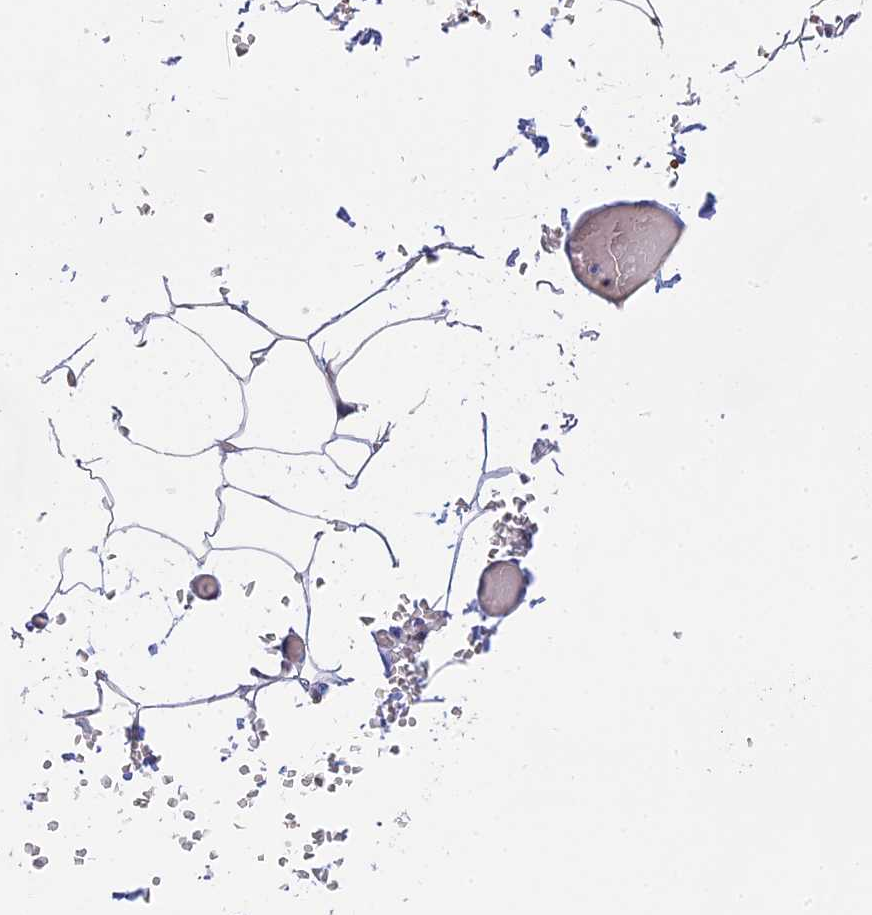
{"staining": {"intensity": "negative", "quantity": "none", "location": "none"}, "tissue": "adipose tissue", "cell_type": "Adipocytes", "image_type": "normal", "snomed": [{"axis": "morphology", "description": "Normal tissue, NOS"}, {"axis": "topography", "description": "Gallbladder"}, {"axis": "topography", "description": "Peripheral nerve tissue"}], "caption": "Protein analysis of benign adipose tissue reveals no significant staining in adipocytes.", "gene": "DBNDD1", "patient": {"sex": "male", "age": 38}}